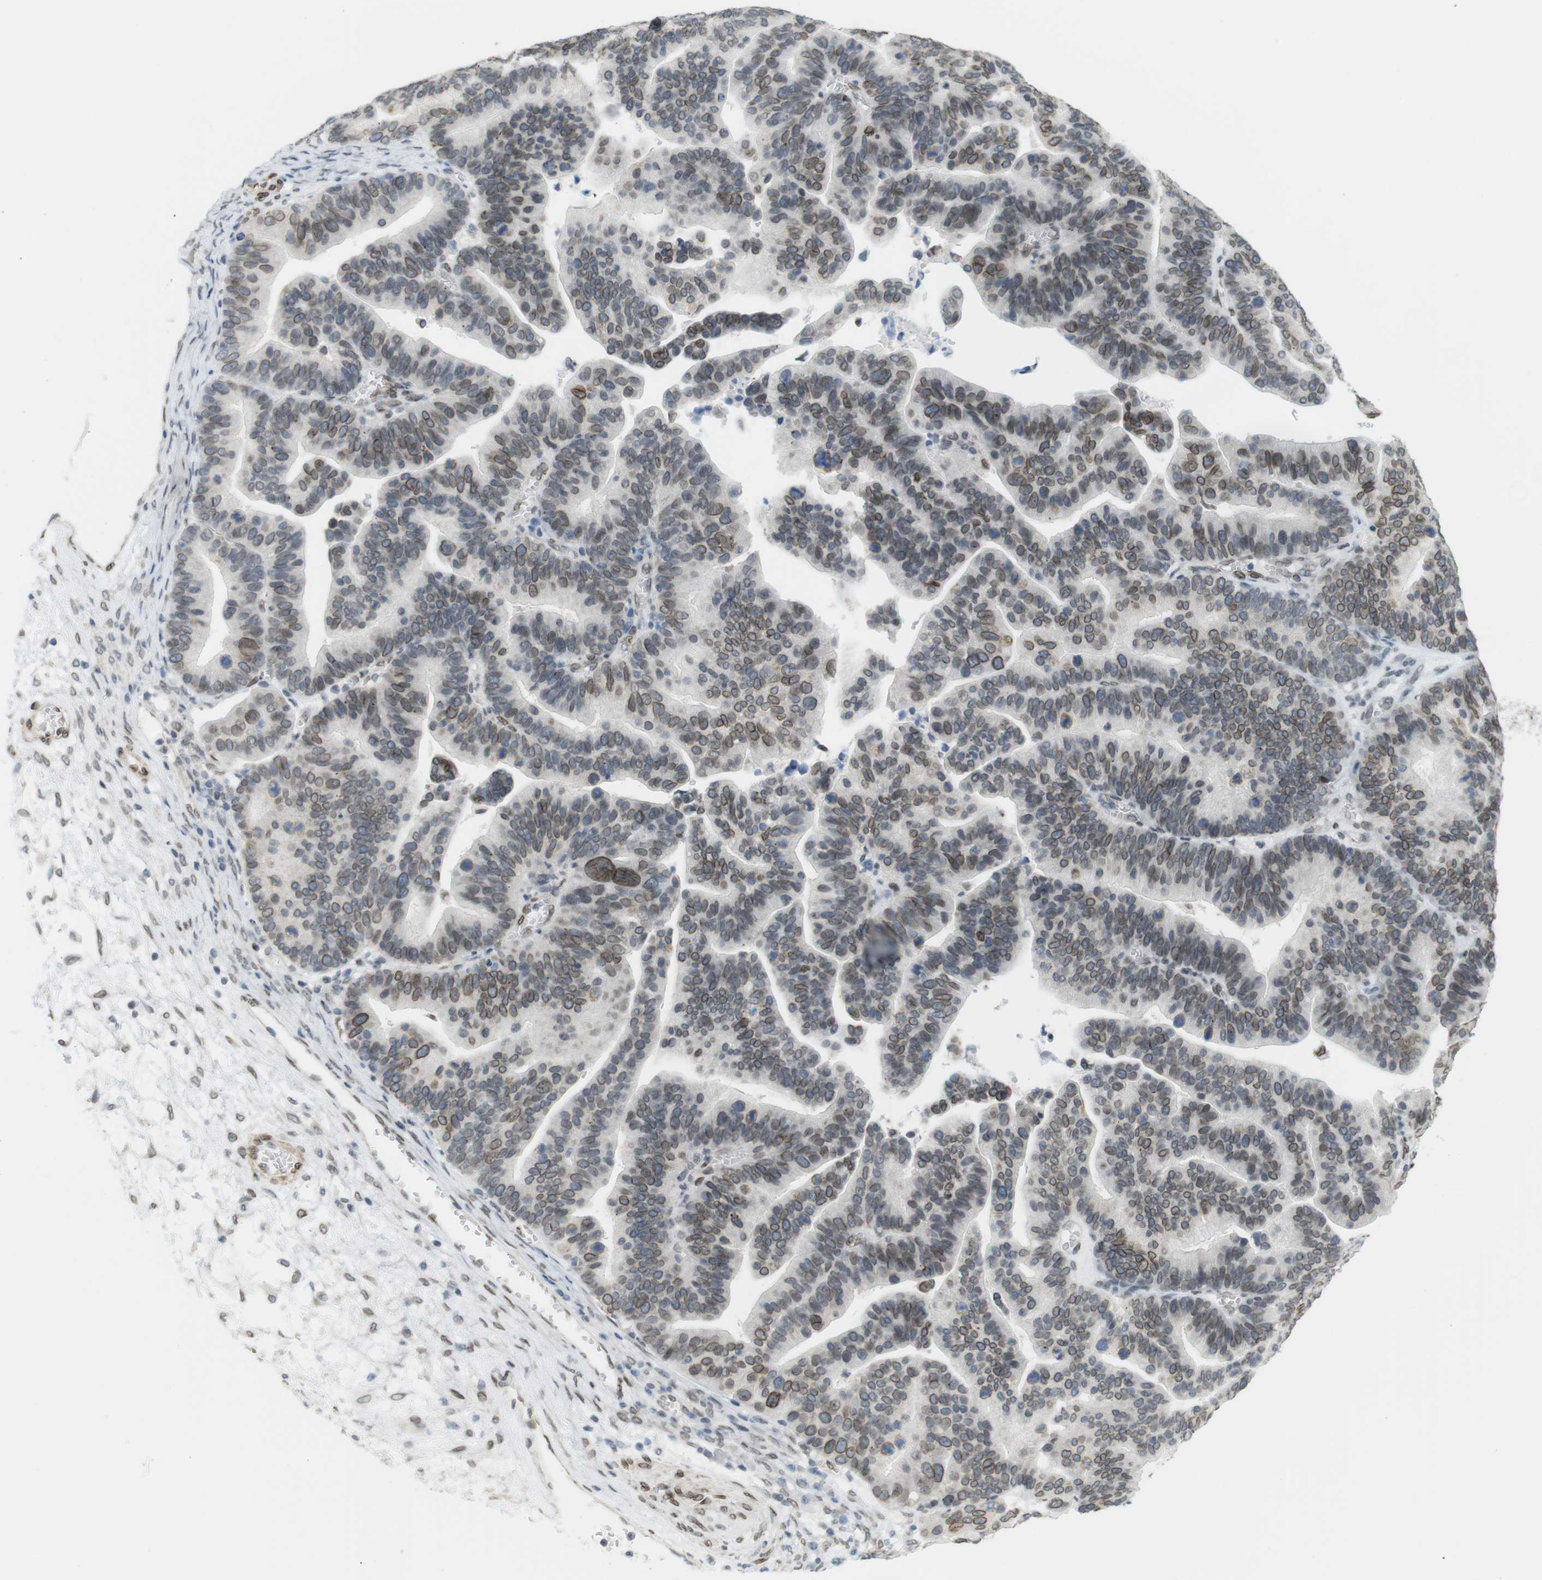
{"staining": {"intensity": "moderate", "quantity": "25%-75%", "location": "cytoplasmic/membranous,nuclear"}, "tissue": "ovarian cancer", "cell_type": "Tumor cells", "image_type": "cancer", "snomed": [{"axis": "morphology", "description": "Cystadenocarcinoma, serous, NOS"}, {"axis": "topography", "description": "Ovary"}], "caption": "Moderate cytoplasmic/membranous and nuclear staining for a protein is identified in about 25%-75% of tumor cells of serous cystadenocarcinoma (ovarian) using immunohistochemistry.", "gene": "ARL6IP6", "patient": {"sex": "female", "age": 56}}